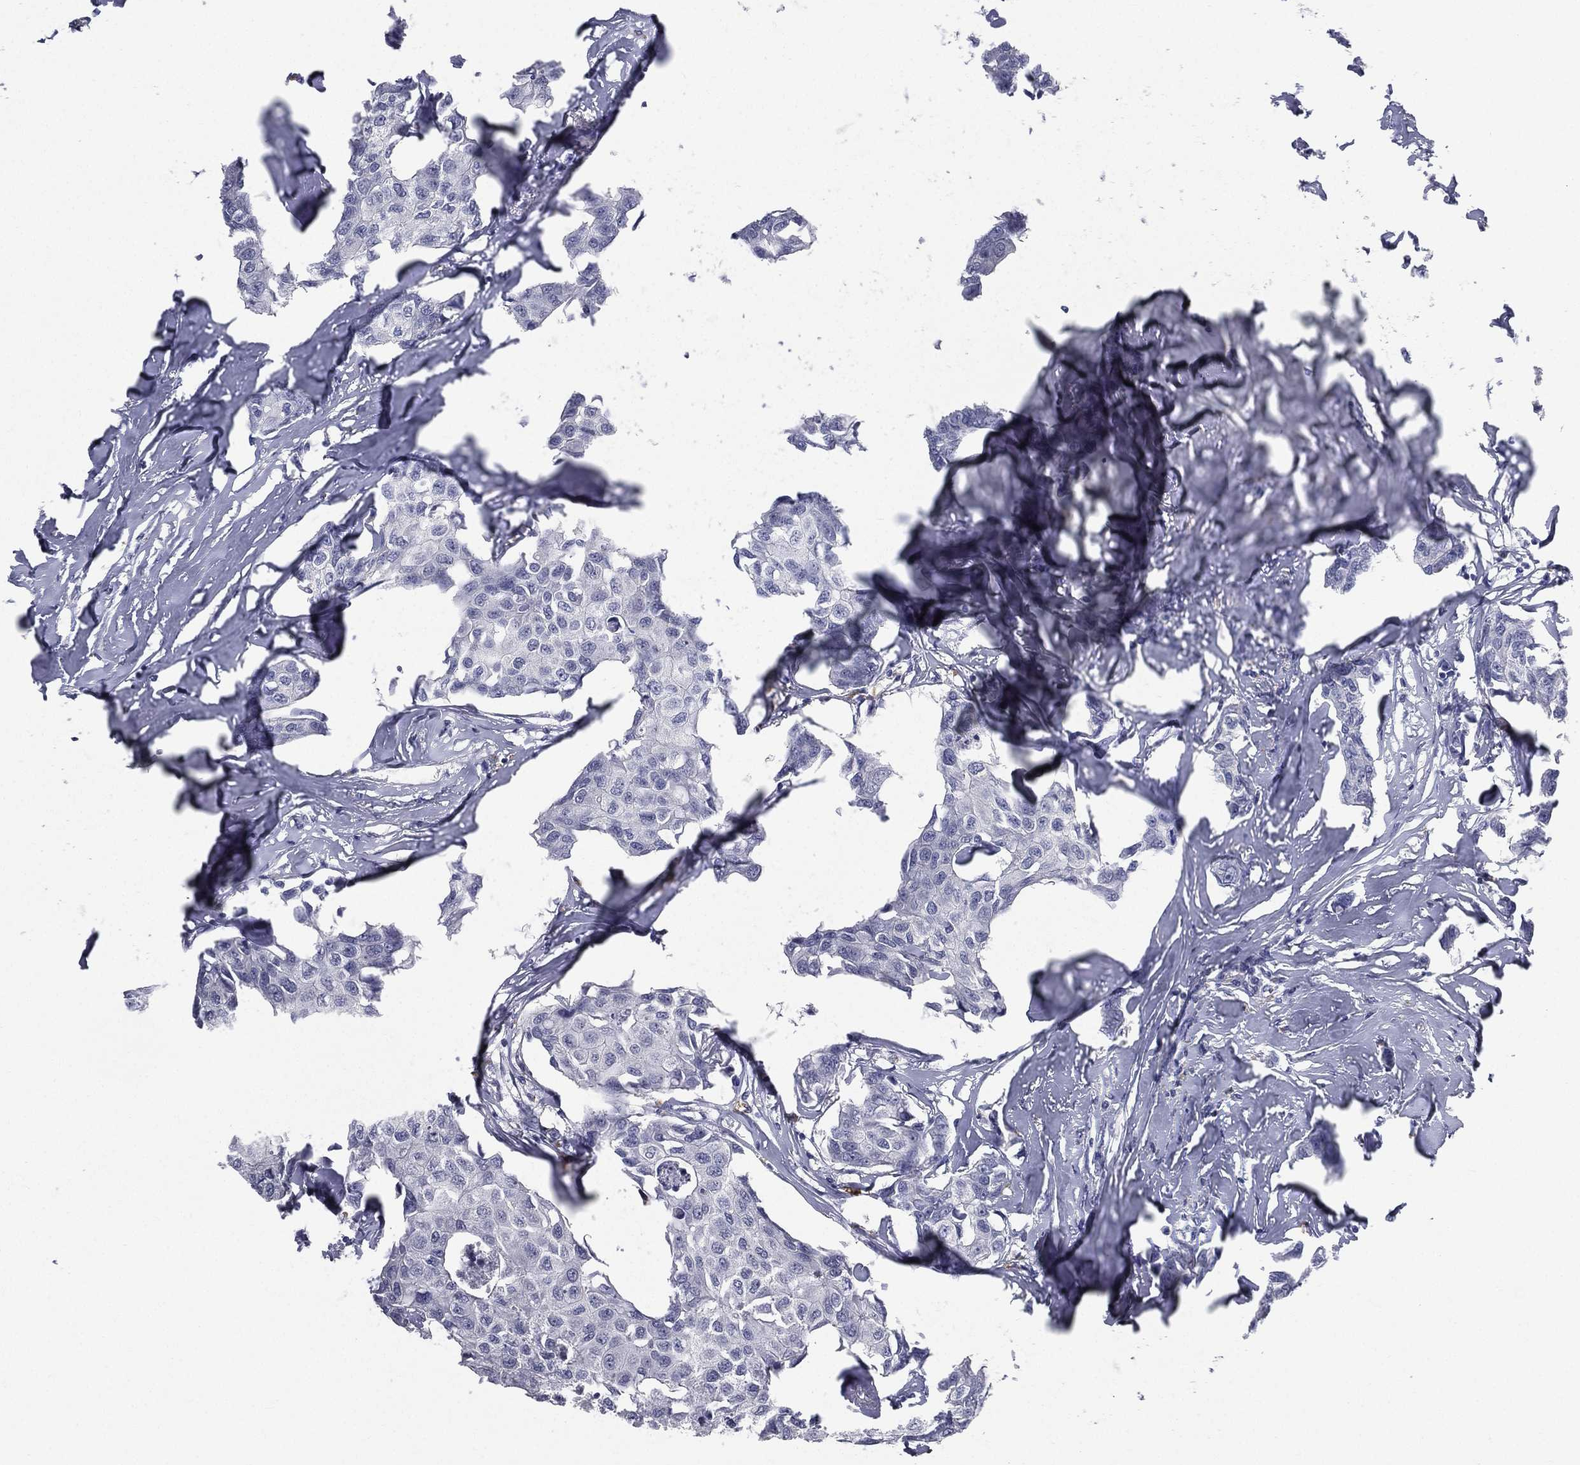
{"staining": {"intensity": "negative", "quantity": "none", "location": "none"}, "tissue": "breast cancer", "cell_type": "Tumor cells", "image_type": "cancer", "snomed": [{"axis": "morphology", "description": "Duct carcinoma"}, {"axis": "topography", "description": "Breast"}], "caption": "Immunohistochemistry photomicrograph of neoplastic tissue: human breast cancer stained with DAB (3,3'-diaminobenzidine) exhibits no significant protein expression in tumor cells.", "gene": "IFT27", "patient": {"sex": "female", "age": 80}}